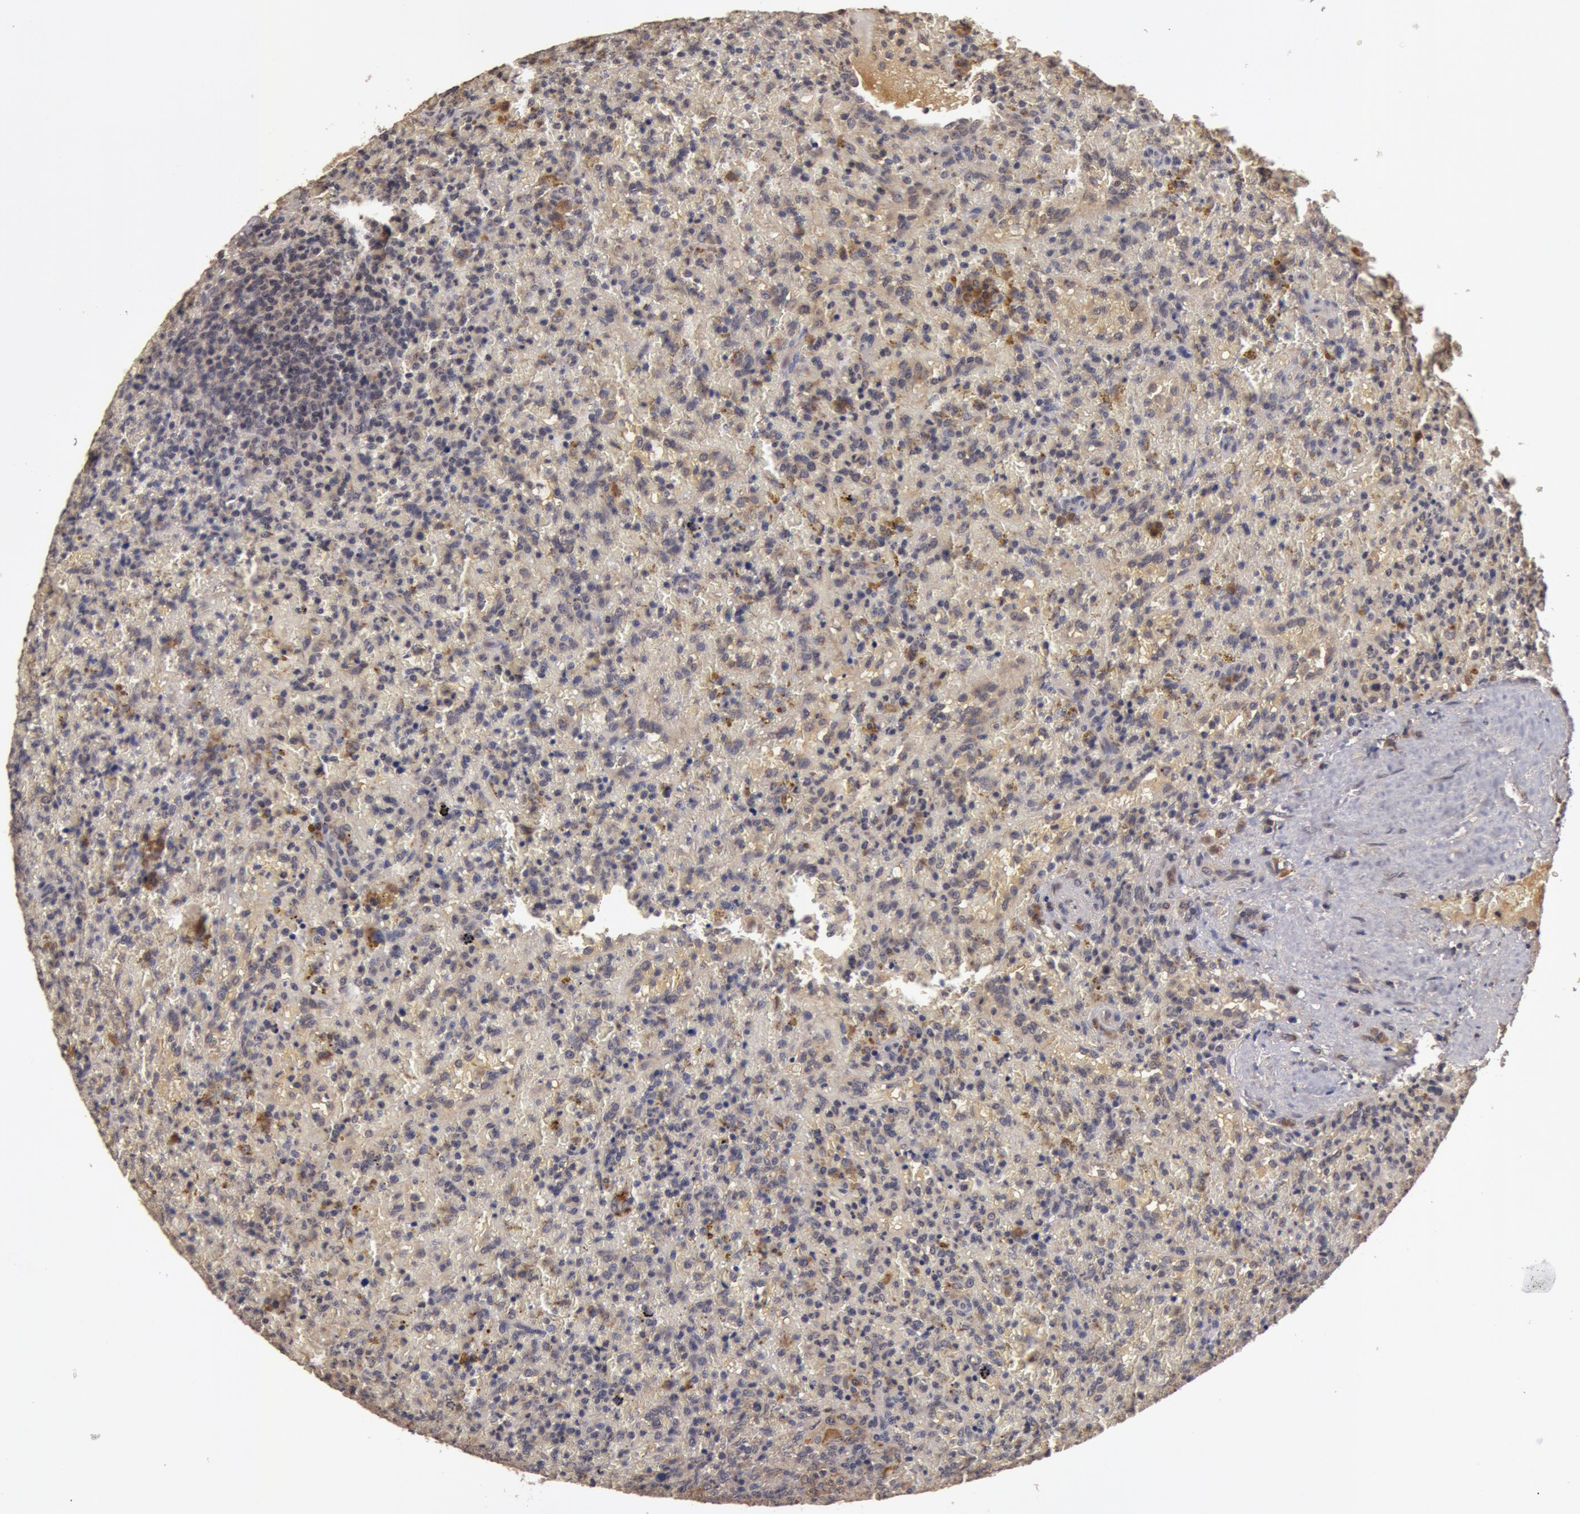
{"staining": {"intensity": "moderate", "quantity": "<25%", "location": "cytoplasmic/membranous"}, "tissue": "lymphoma", "cell_type": "Tumor cells", "image_type": "cancer", "snomed": [{"axis": "morphology", "description": "Malignant lymphoma, non-Hodgkin's type, High grade"}, {"axis": "topography", "description": "Spleen"}, {"axis": "topography", "description": "Lymph node"}], "caption": "Immunohistochemistry (IHC) photomicrograph of neoplastic tissue: human lymphoma stained using immunohistochemistry displays low levels of moderate protein expression localized specifically in the cytoplasmic/membranous of tumor cells, appearing as a cytoplasmic/membranous brown color.", "gene": "BCHE", "patient": {"sex": "female", "age": 70}}